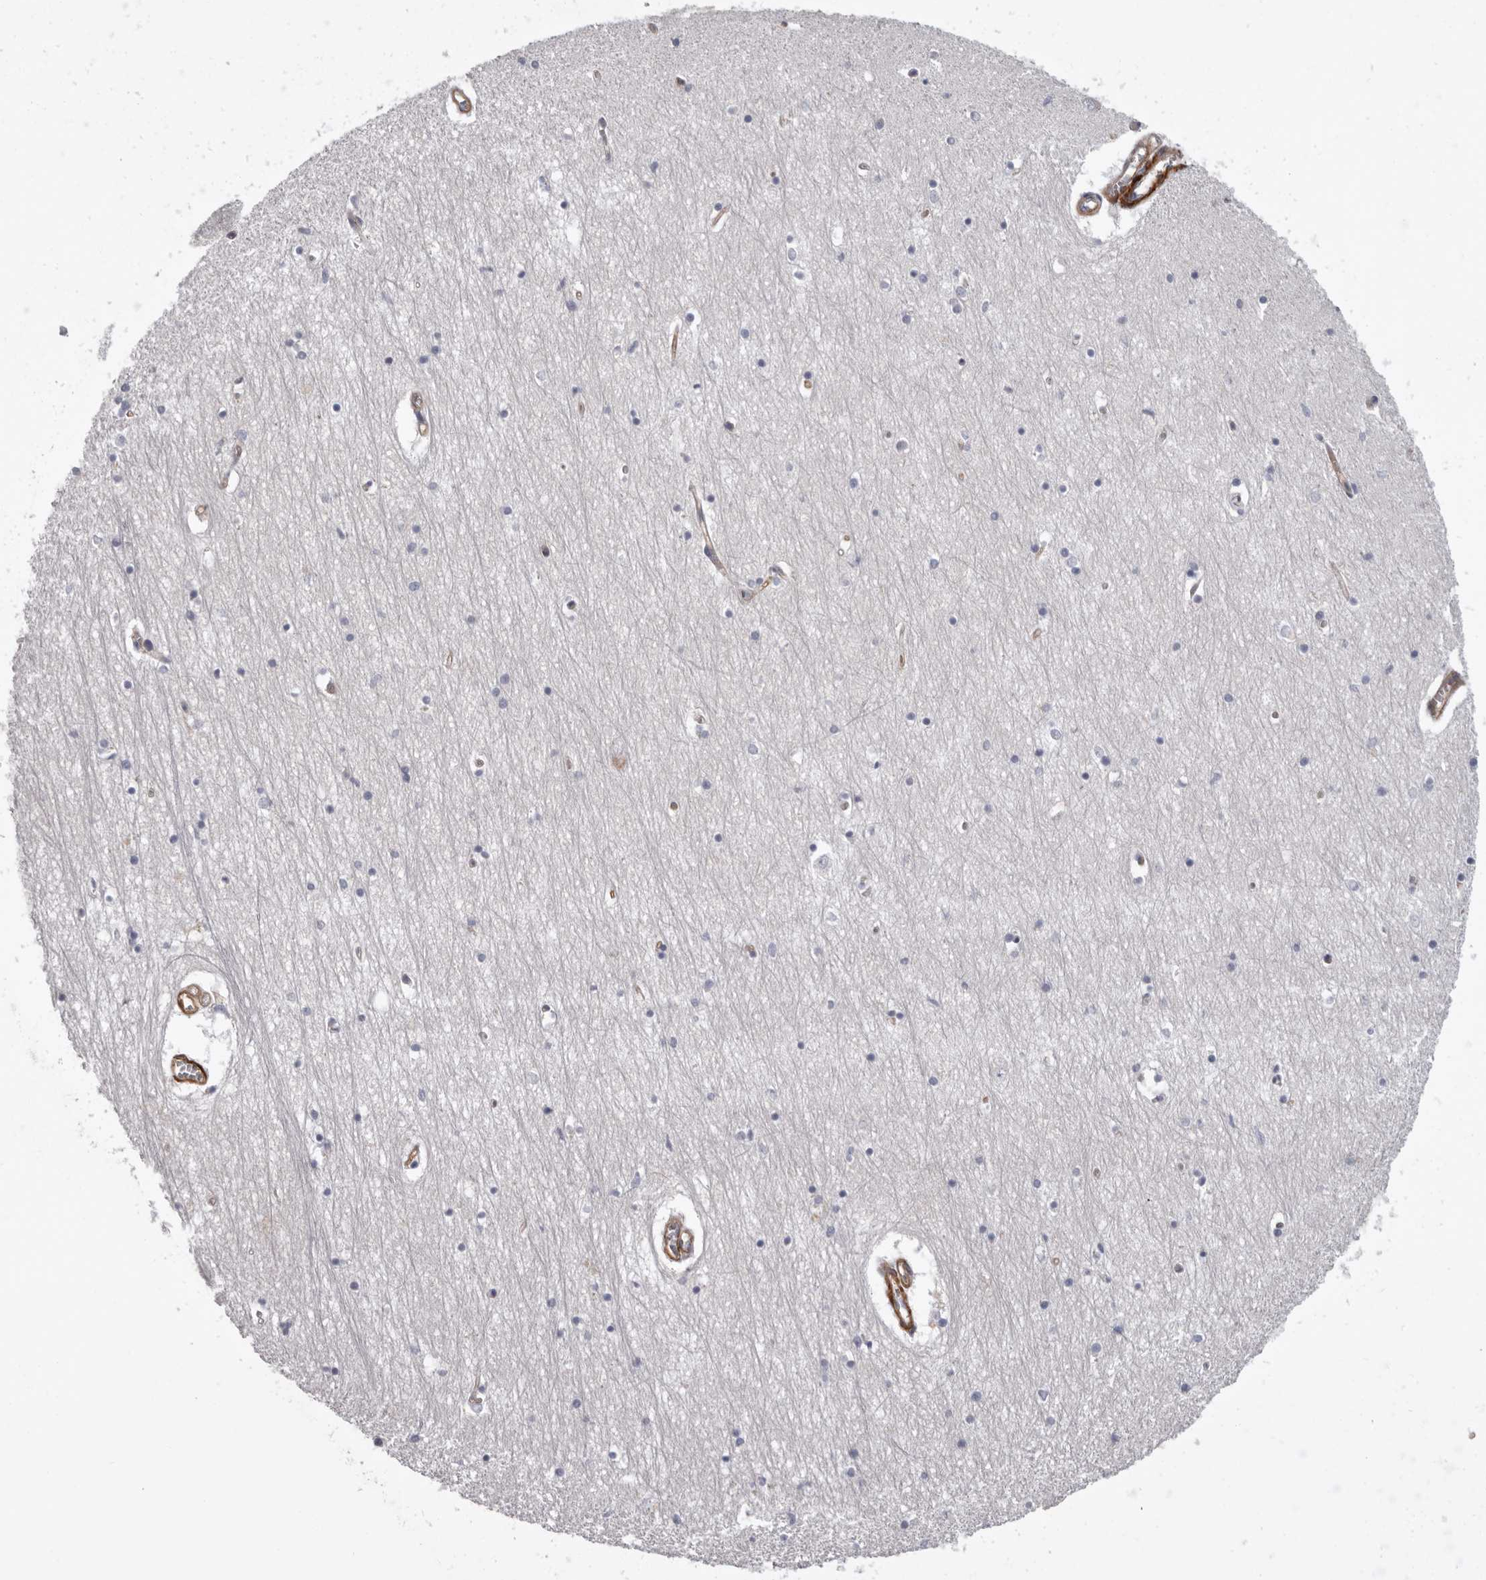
{"staining": {"intensity": "negative", "quantity": "none", "location": "none"}, "tissue": "hippocampus", "cell_type": "Glial cells", "image_type": "normal", "snomed": [{"axis": "morphology", "description": "Normal tissue, NOS"}, {"axis": "topography", "description": "Hippocampus"}], "caption": "Immunohistochemistry photomicrograph of normal hippocampus: human hippocampus stained with DAB exhibits no significant protein expression in glial cells. The staining is performed using DAB (3,3'-diaminobenzidine) brown chromogen with nuclei counter-stained in using hematoxylin.", "gene": "ADGRL4", "patient": {"sex": "male", "age": 70}}